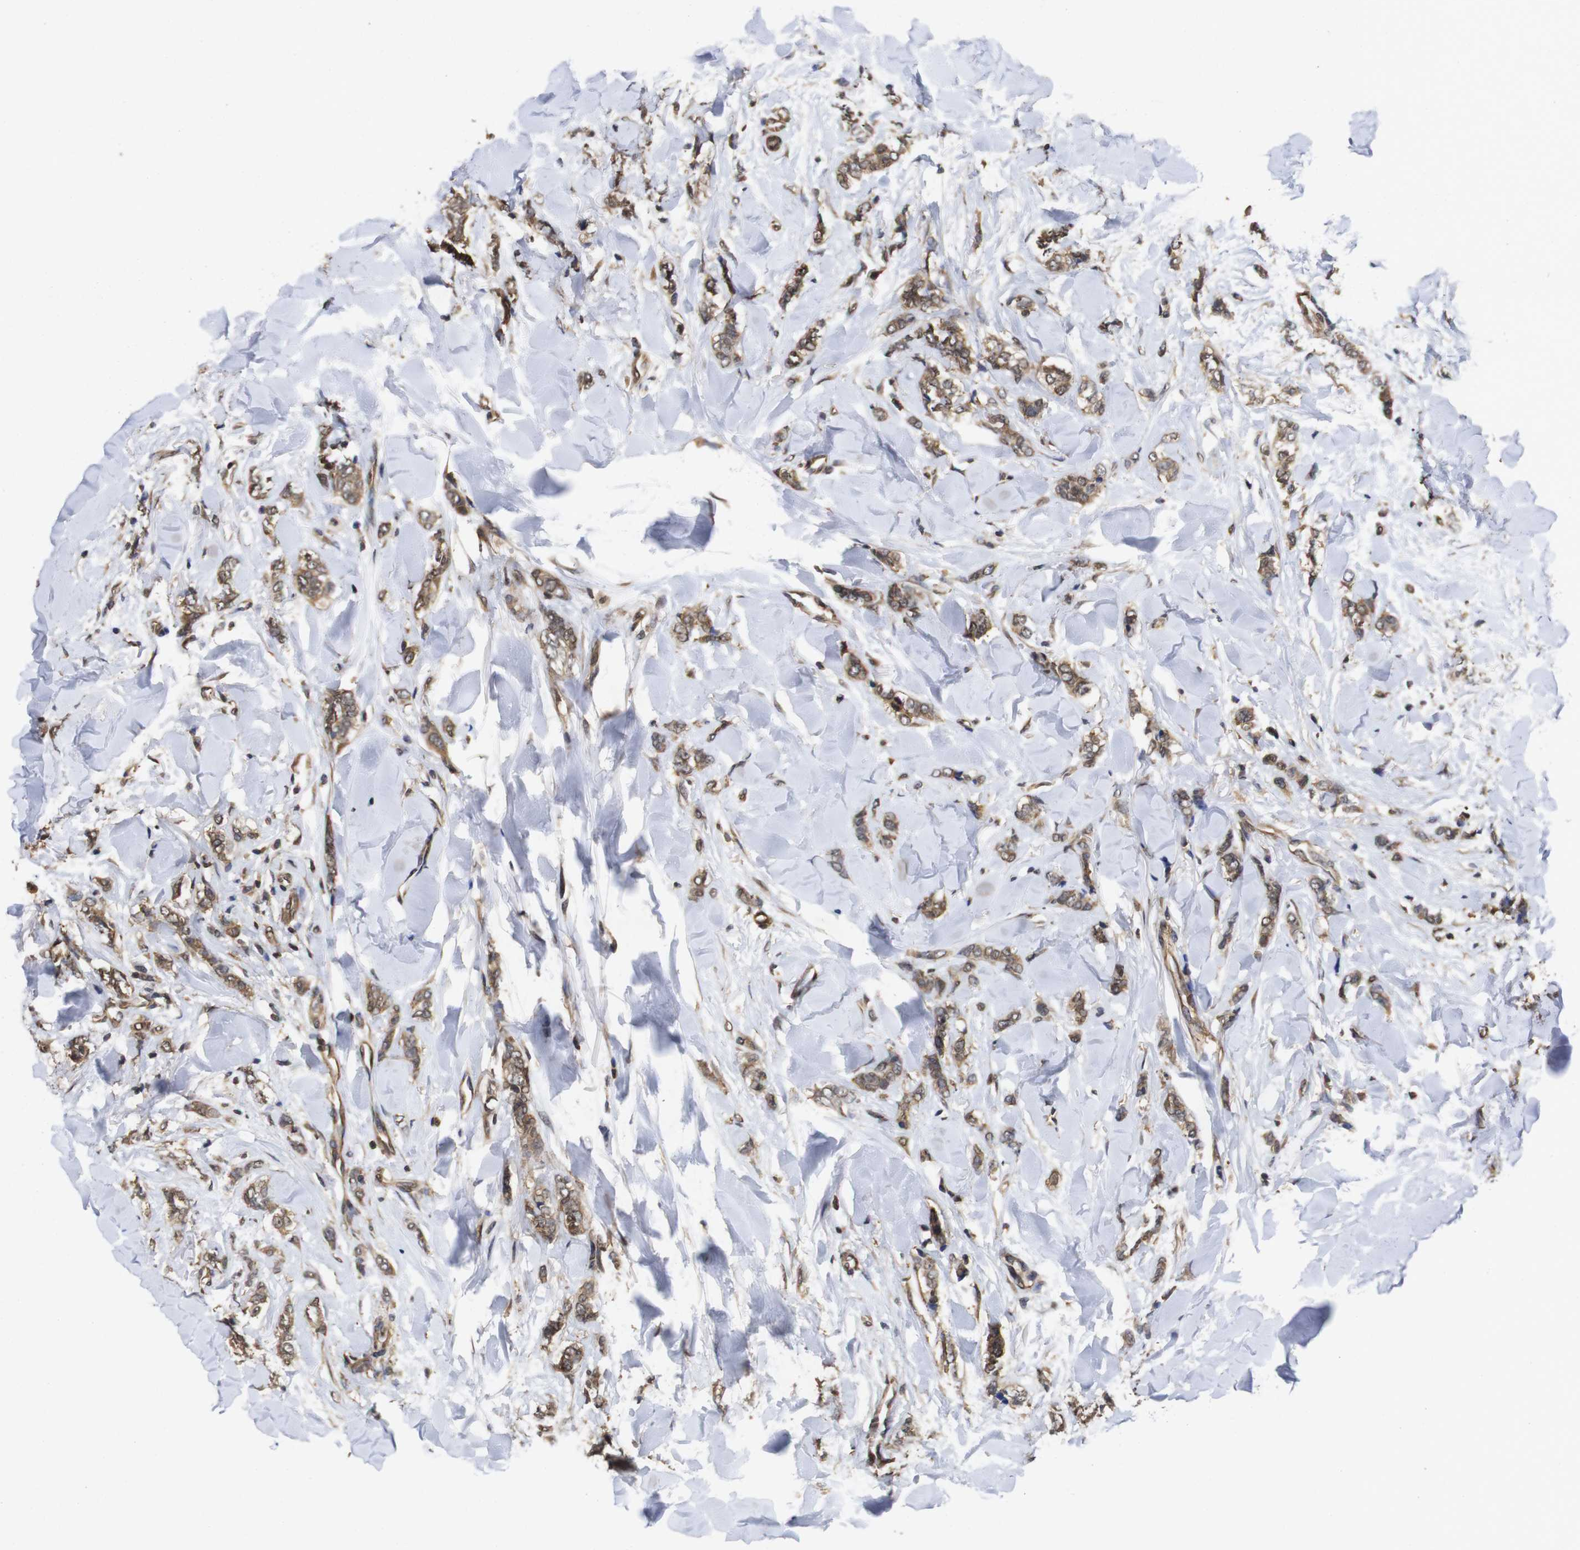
{"staining": {"intensity": "moderate", "quantity": ">75%", "location": "cytoplasmic/membranous"}, "tissue": "breast cancer", "cell_type": "Tumor cells", "image_type": "cancer", "snomed": [{"axis": "morphology", "description": "Lobular carcinoma"}, {"axis": "topography", "description": "Skin"}, {"axis": "topography", "description": "Breast"}], "caption": "This is an image of immunohistochemistry staining of breast cancer, which shows moderate expression in the cytoplasmic/membranous of tumor cells.", "gene": "SUMO3", "patient": {"sex": "female", "age": 46}}